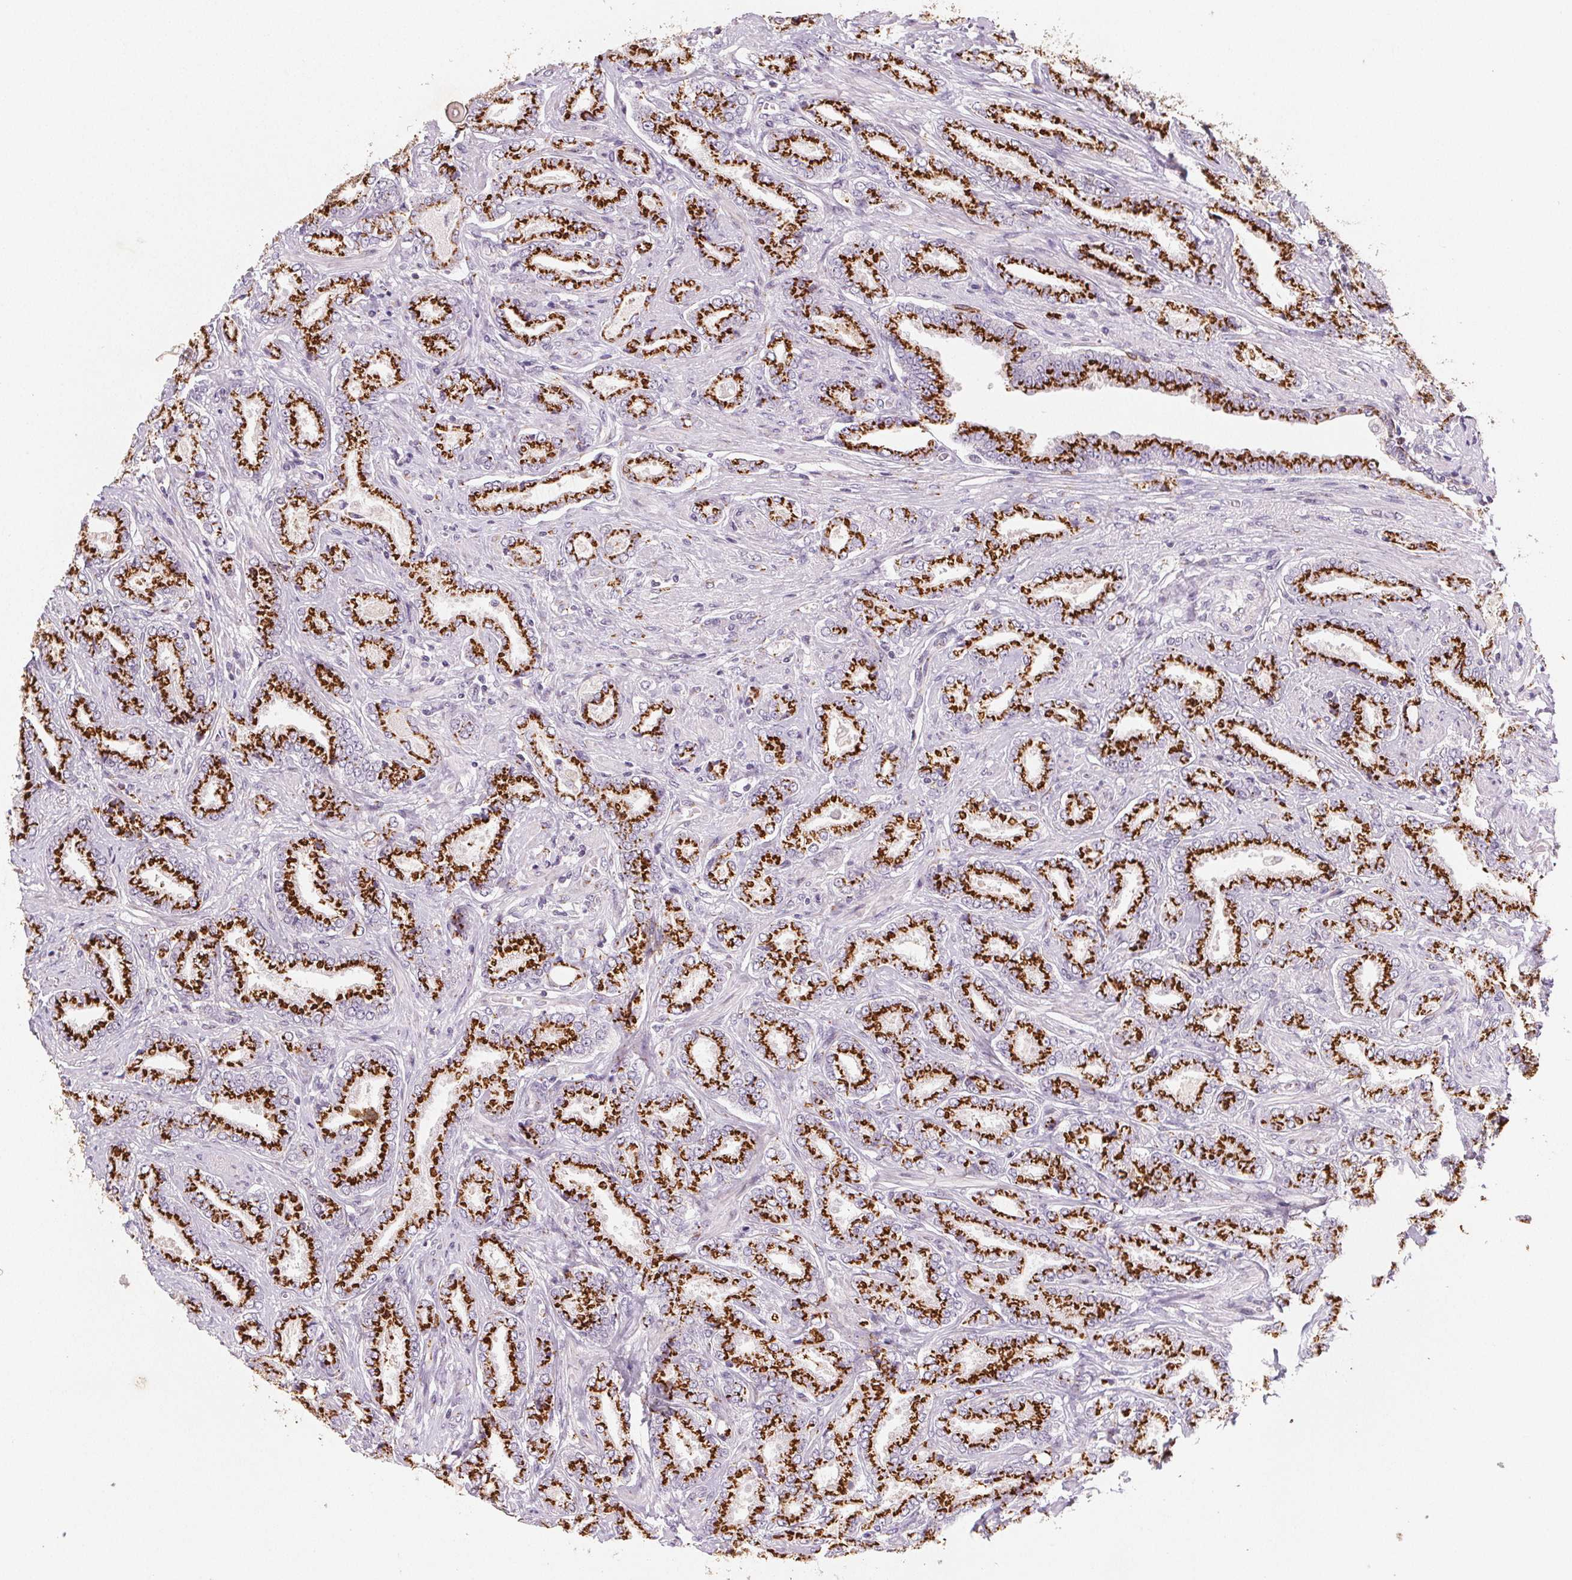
{"staining": {"intensity": "strong", "quantity": ">75%", "location": "cytoplasmic/membranous"}, "tissue": "prostate cancer", "cell_type": "Tumor cells", "image_type": "cancer", "snomed": [{"axis": "morphology", "description": "Adenocarcinoma, NOS"}, {"axis": "topography", "description": "Prostate"}], "caption": "Brown immunohistochemical staining in prostate cancer (adenocarcinoma) shows strong cytoplasmic/membranous positivity in approximately >75% of tumor cells.", "gene": "RAB22A", "patient": {"sex": "male", "age": 64}}